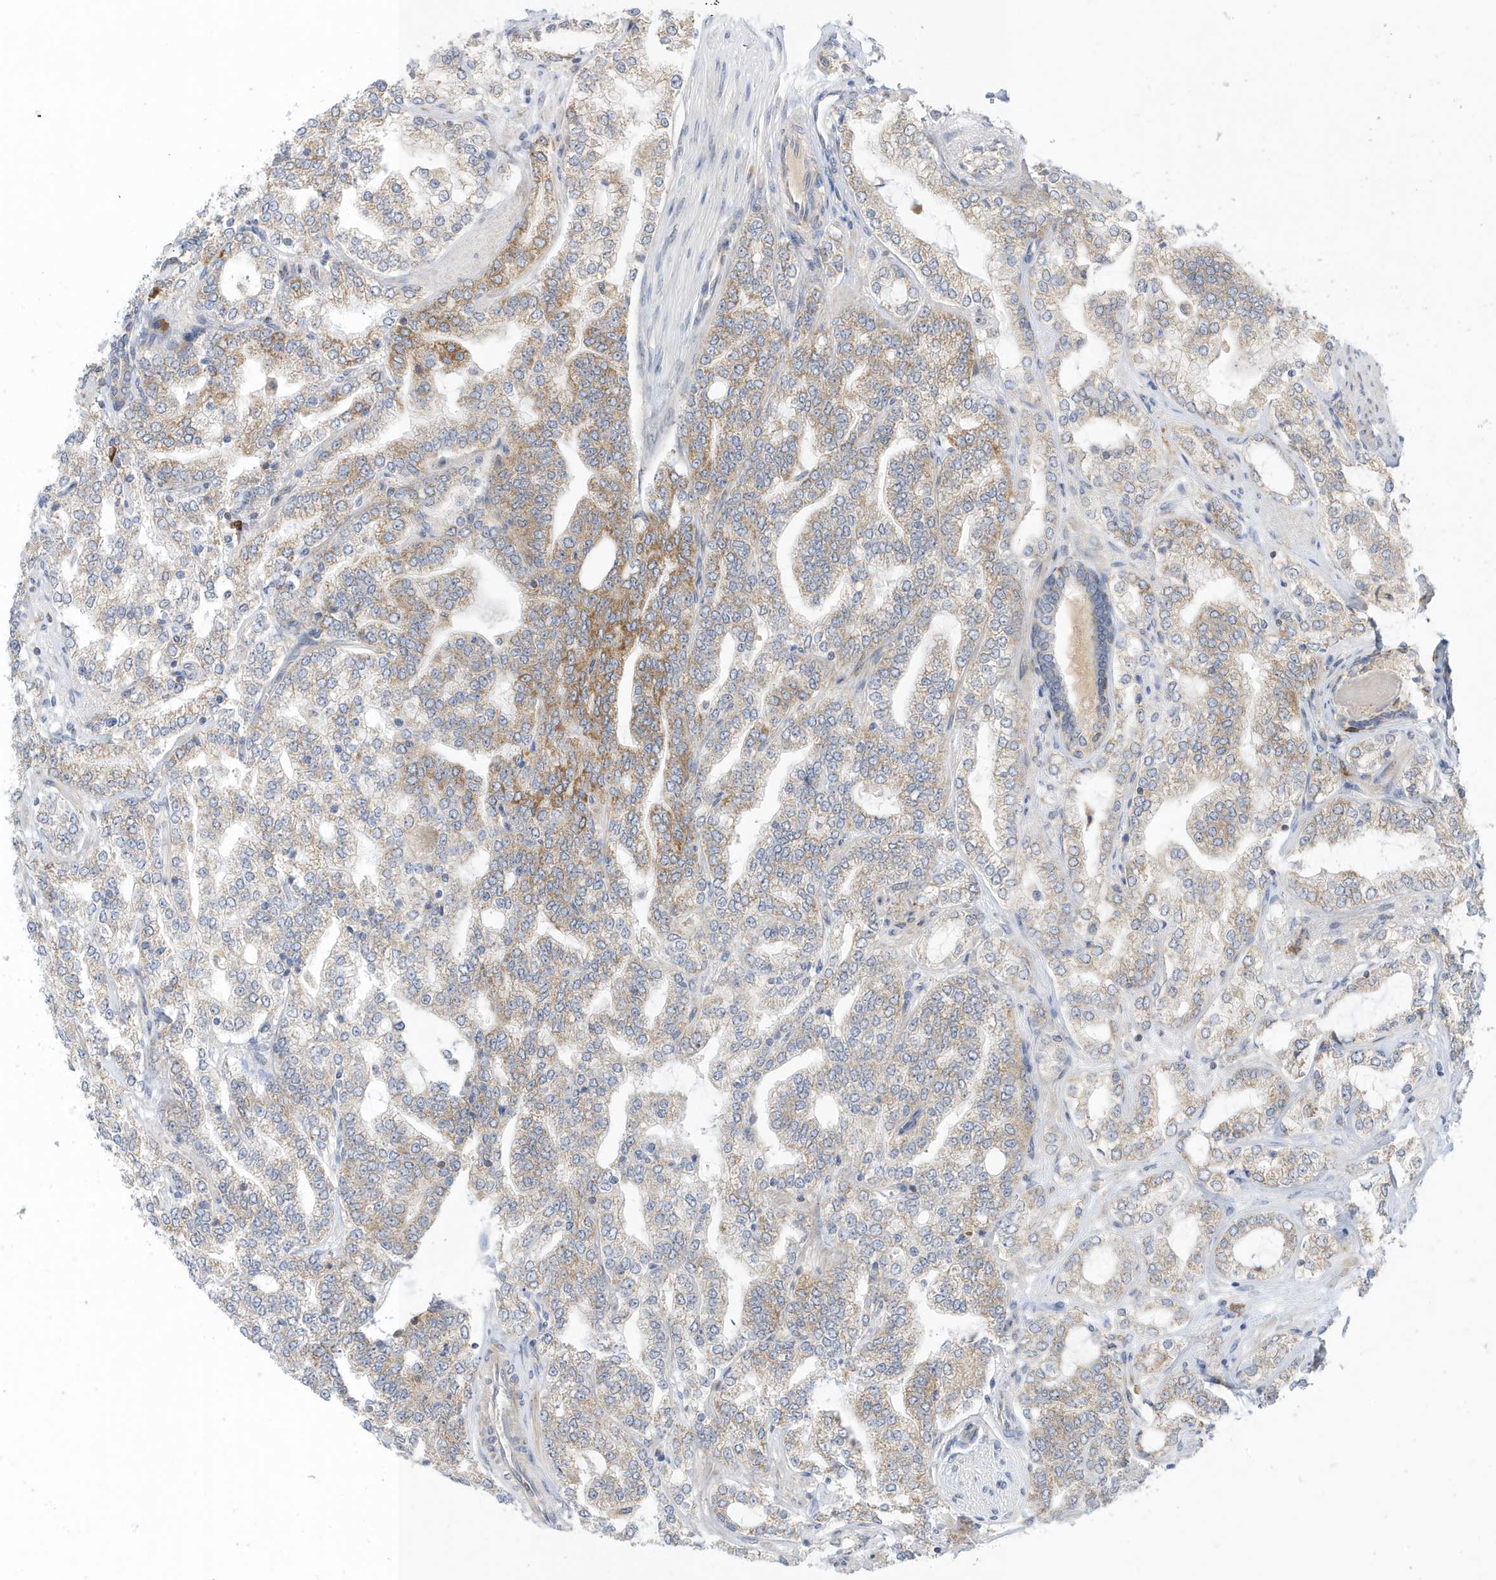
{"staining": {"intensity": "moderate", "quantity": "25%-75%", "location": "cytoplasmic/membranous"}, "tissue": "prostate cancer", "cell_type": "Tumor cells", "image_type": "cancer", "snomed": [{"axis": "morphology", "description": "Adenocarcinoma, High grade"}, {"axis": "topography", "description": "Prostate"}], "caption": "Immunohistochemical staining of prostate cancer demonstrates medium levels of moderate cytoplasmic/membranous expression in about 25%-75% of tumor cells. Immunohistochemistry stains the protein in brown and the nuclei are stained blue.", "gene": "NPPC", "patient": {"sex": "male", "age": 64}}